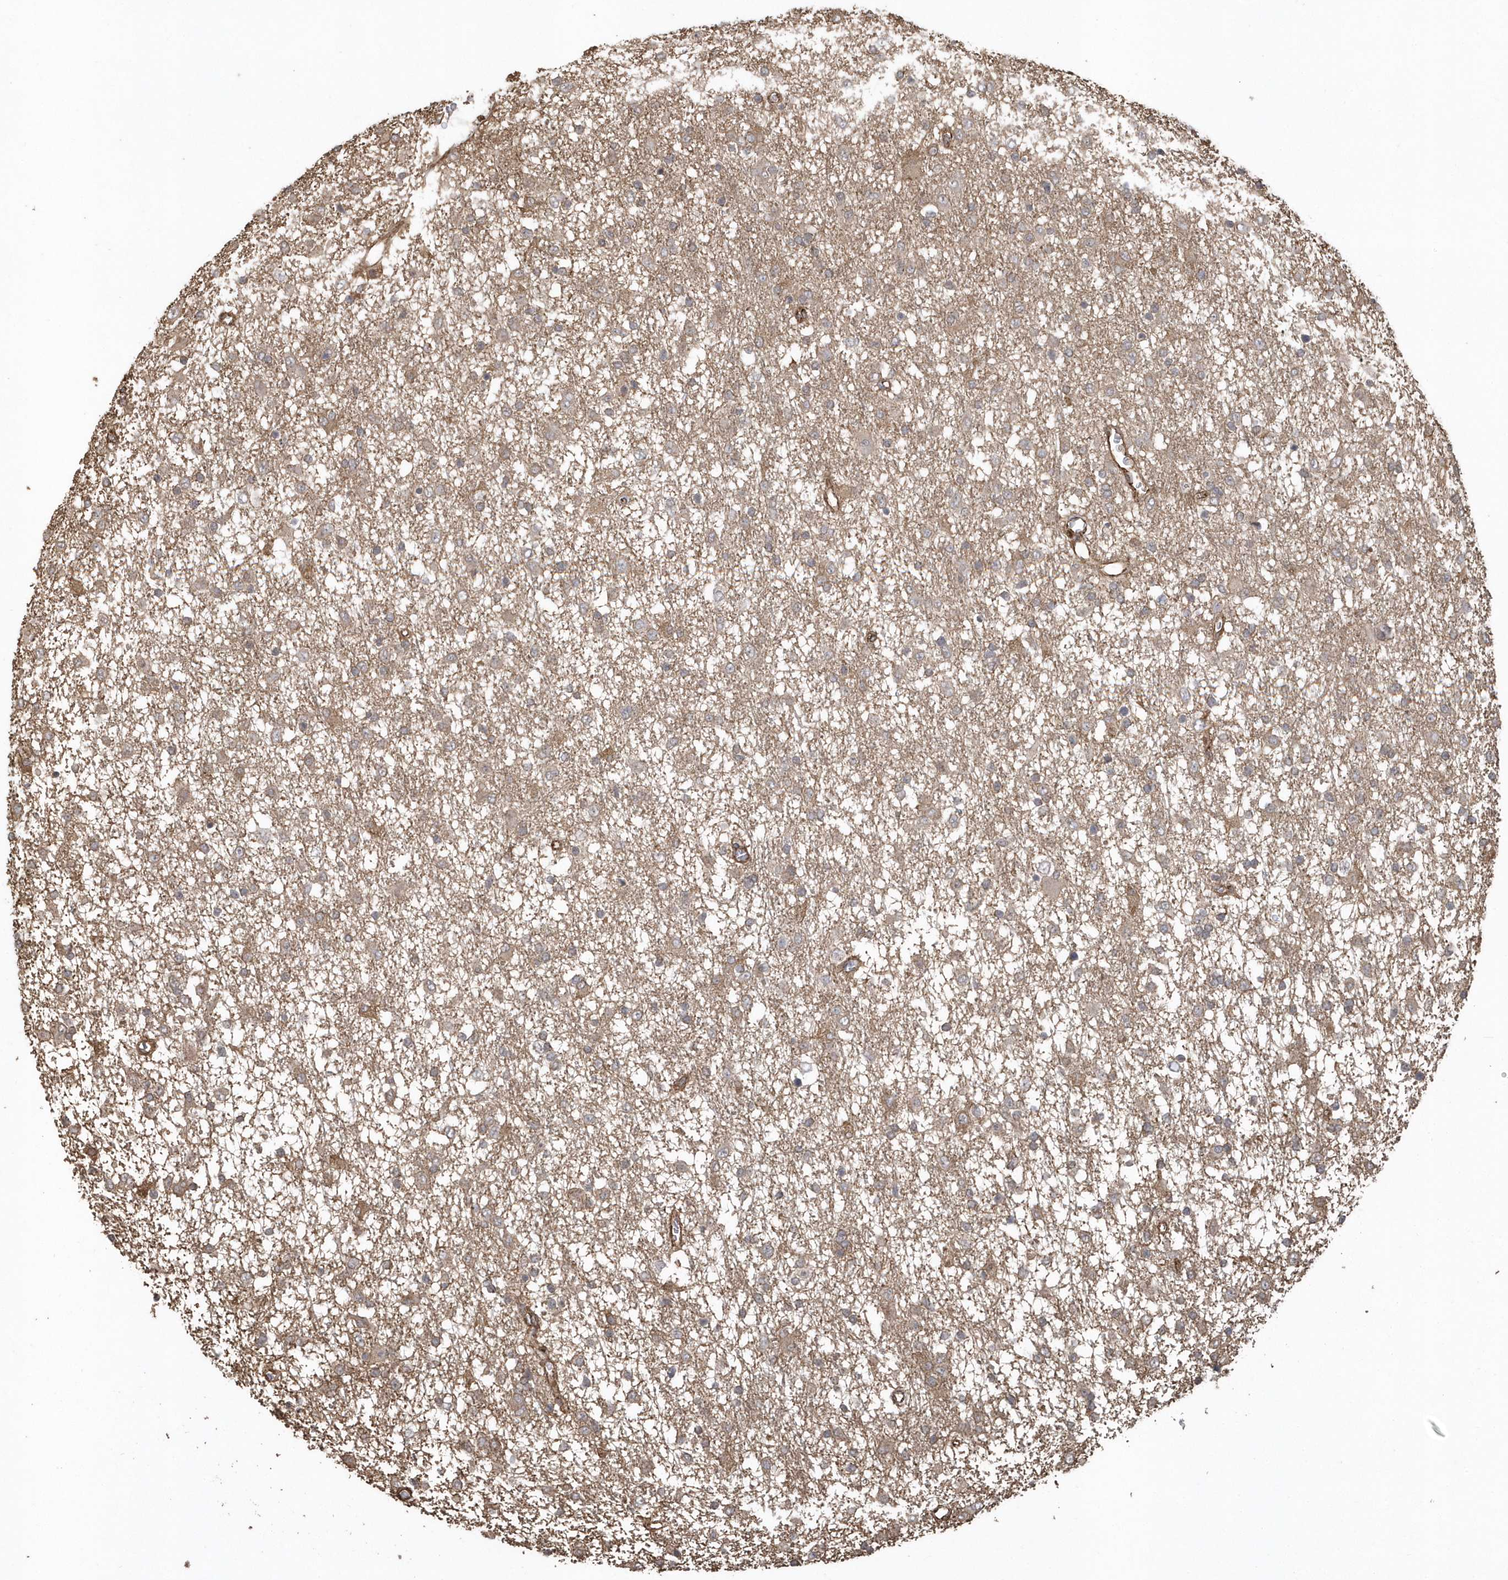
{"staining": {"intensity": "negative", "quantity": "none", "location": "none"}, "tissue": "glioma", "cell_type": "Tumor cells", "image_type": "cancer", "snomed": [{"axis": "morphology", "description": "Glioma, malignant, Low grade"}, {"axis": "topography", "description": "Brain"}], "caption": "A histopathology image of malignant glioma (low-grade) stained for a protein reveals no brown staining in tumor cells. Brightfield microscopy of immunohistochemistry (IHC) stained with DAB (brown) and hematoxylin (blue), captured at high magnification.", "gene": "HERPUD1", "patient": {"sex": "male", "age": 65}}